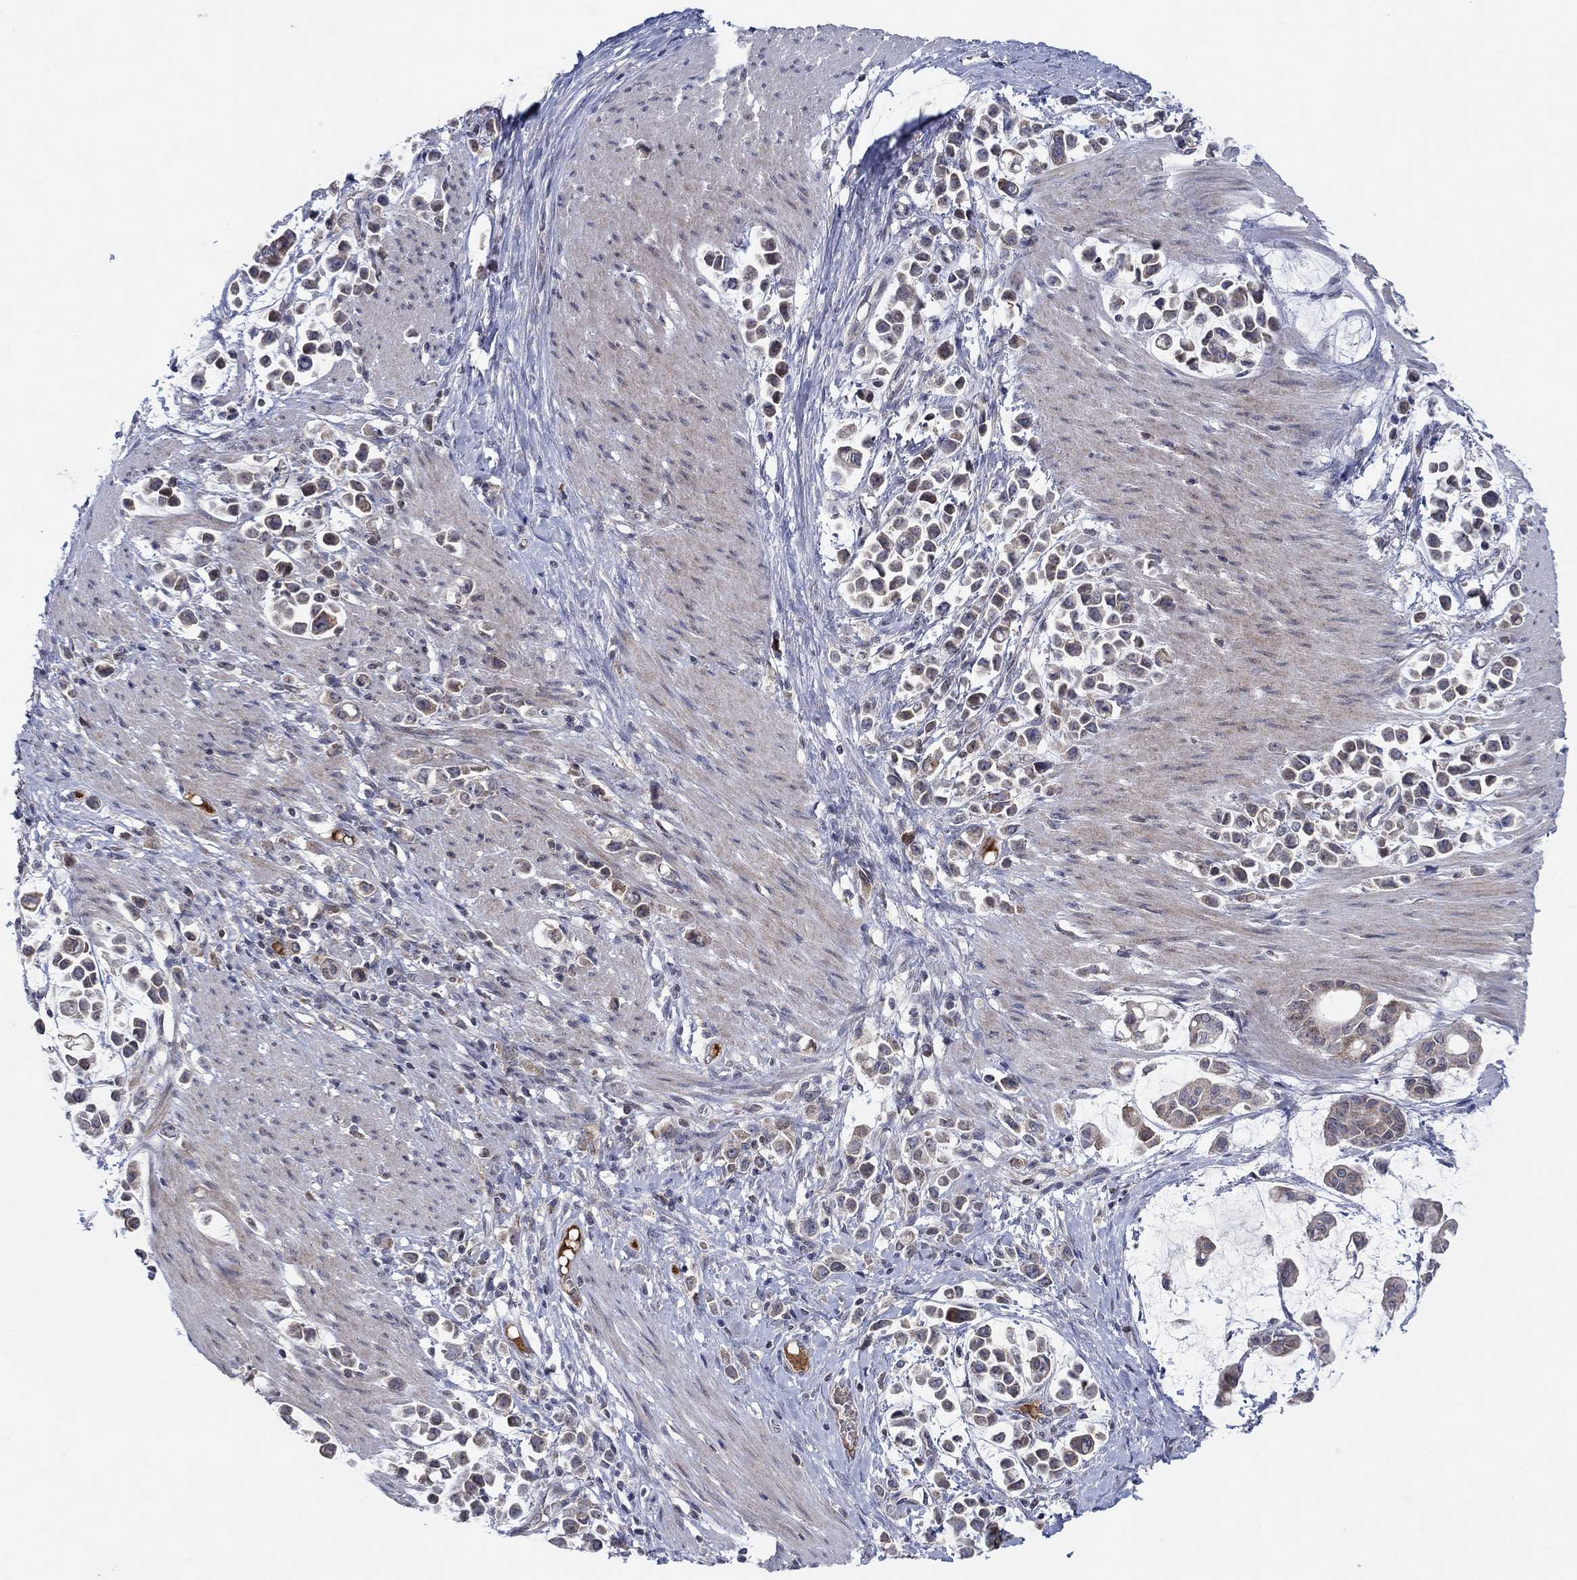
{"staining": {"intensity": "weak", "quantity": "25%-75%", "location": "cytoplasmic/membranous"}, "tissue": "stomach cancer", "cell_type": "Tumor cells", "image_type": "cancer", "snomed": [{"axis": "morphology", "description": "Adenocarcinoma, NOS"}, {"axis": "topography", "description": "Stomach"}], "caption": "Adenocarcinoma (stomach) stained with a protein marker shows weak staining in tumor cells.", "gene": "IL4", "patient": {"sex": "male", "age": 82}}